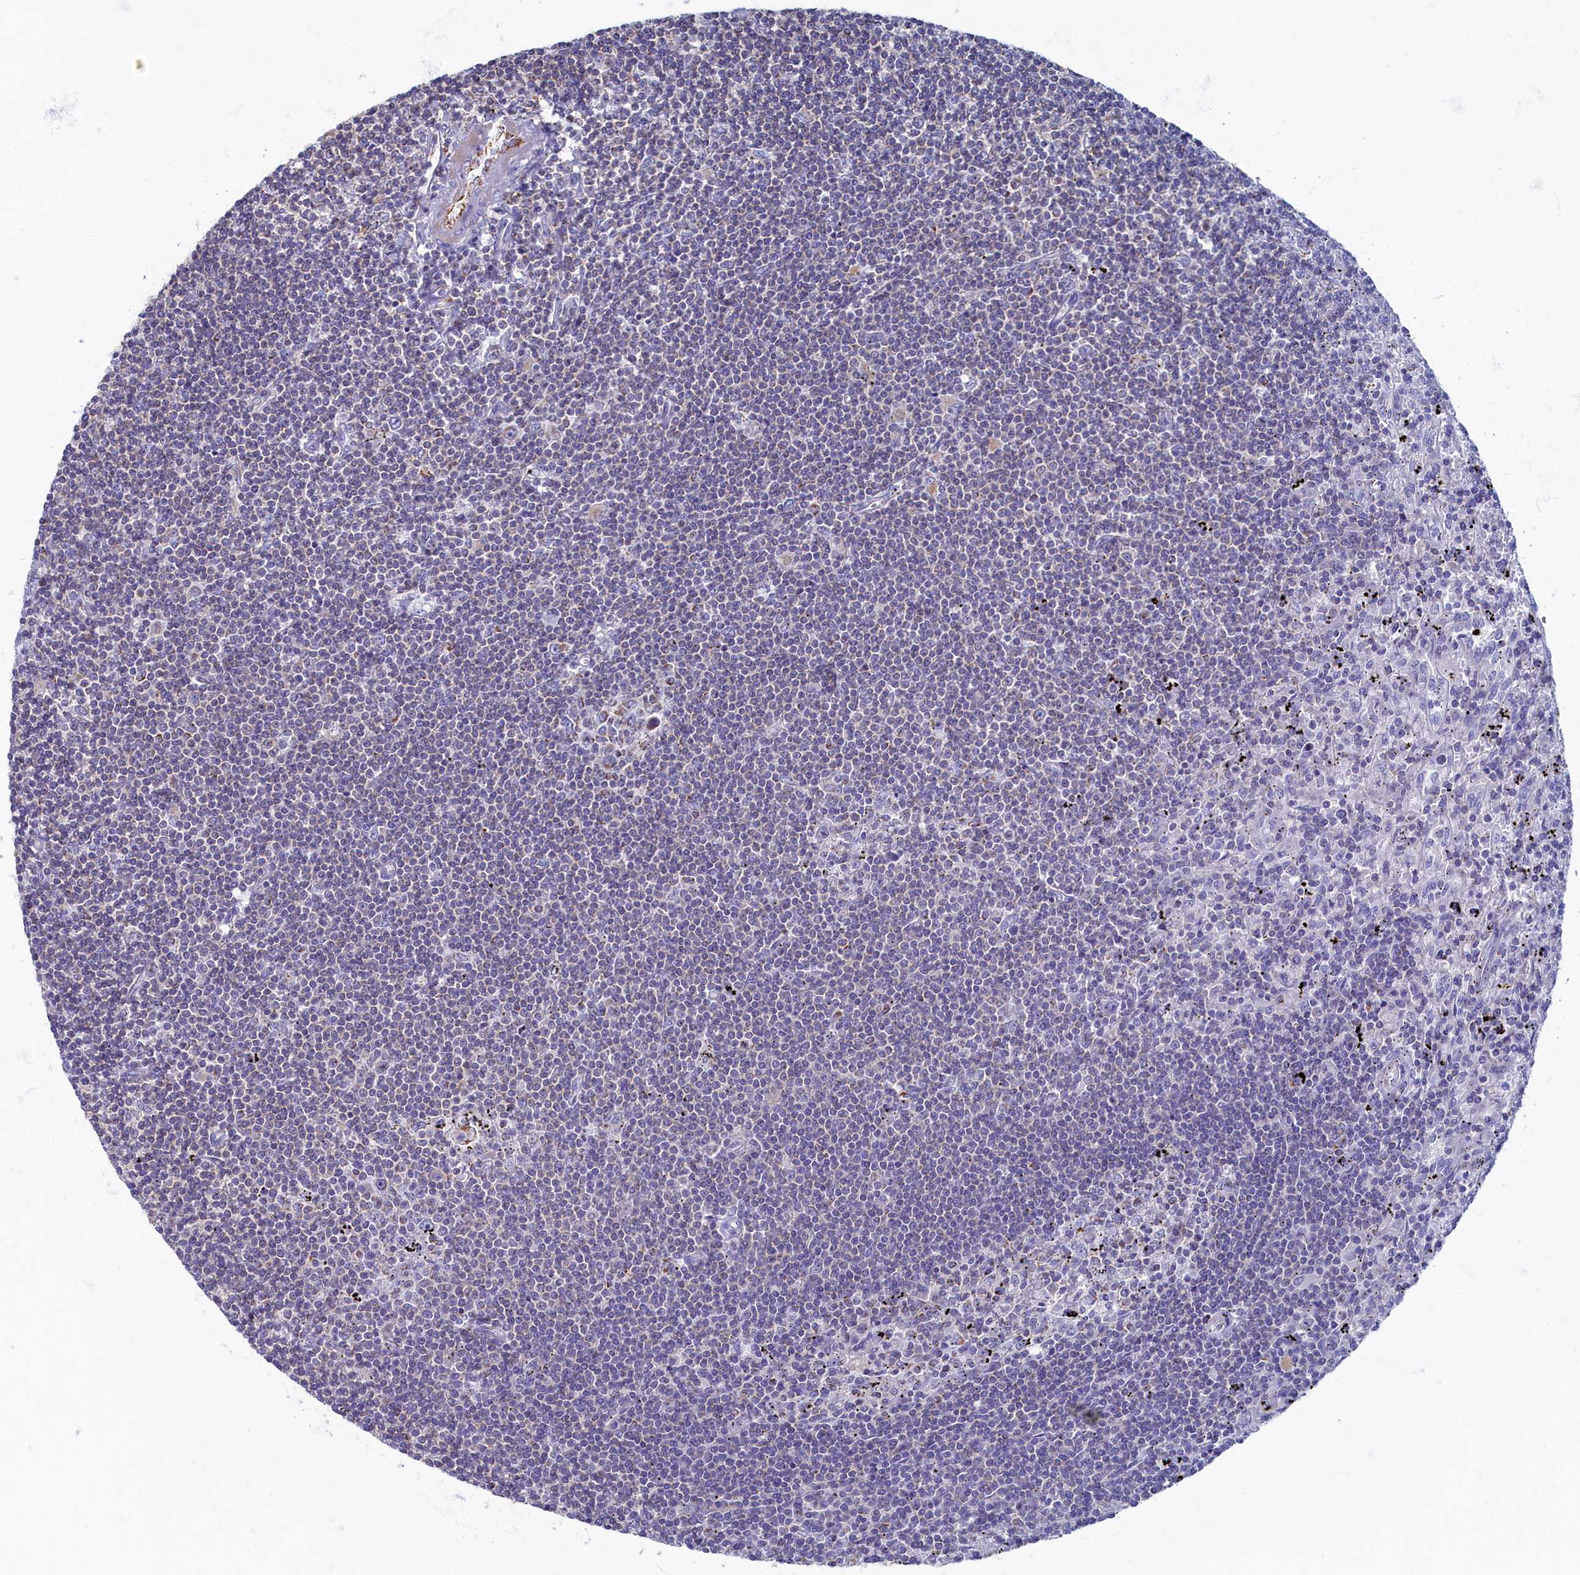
{"staining": {"intensity": "negative", "quantity": "none", "location": "none"}, "tissue": "lymphoma", "cell_type": "Tumor cells", "image_type": "cancer", "snomed": [{"axis": "morphology", "description": "Malignant lymphoma, non-Hodgkin's type, Low grade"}, {"axis": "topography", "description": "Spleen"}], "caption": "Tumor cells are negative for brown protein staining in low-grade malignant lymphoma, non-Hodgkin's type. (DAB immunohistochemistry visualized using brightfield microscopy, high magnification).", "gene": "OCIAD2", "patient": {"sex": "male", "age": 76}}